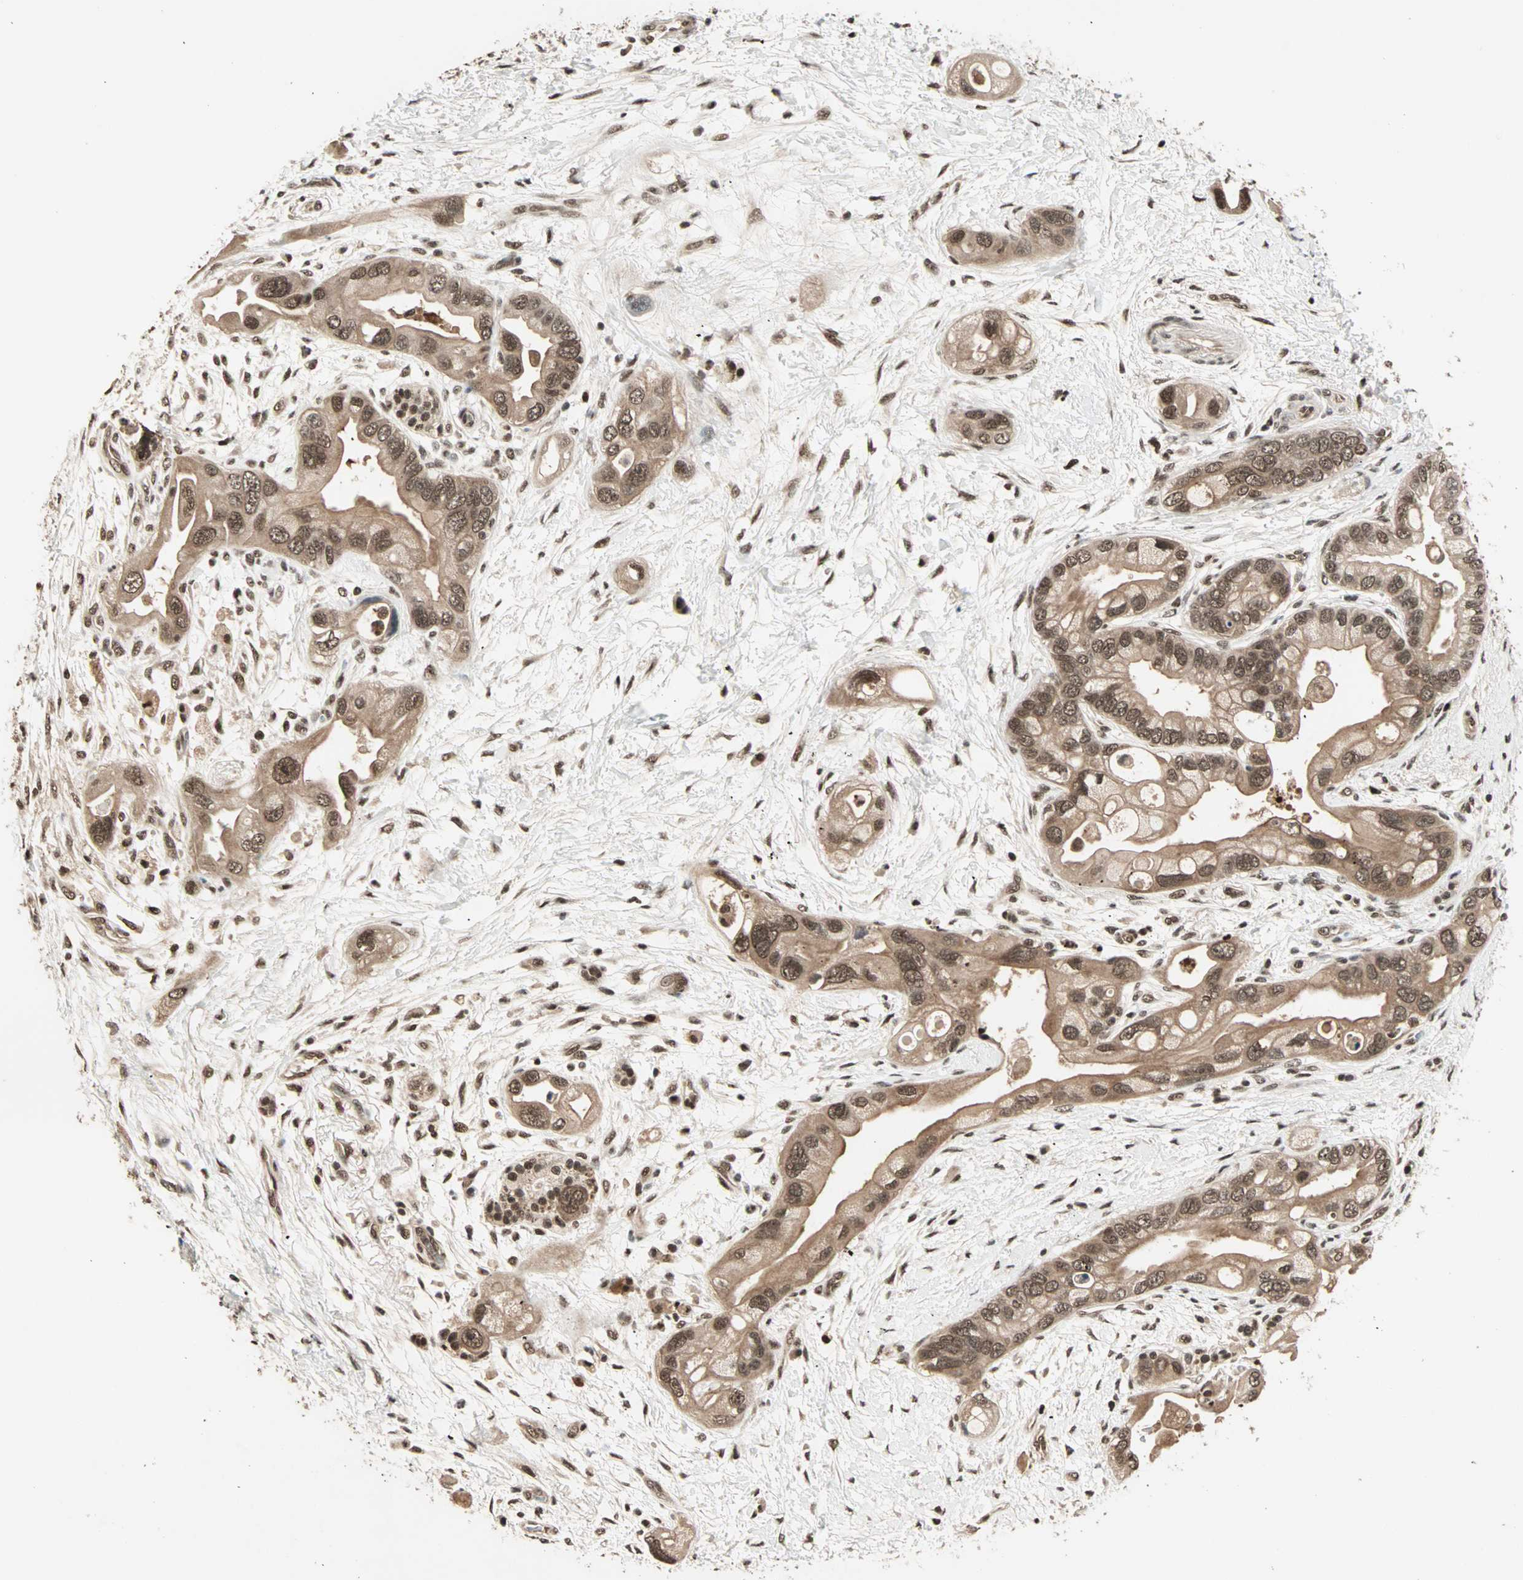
{"staining": {"intensity": "moderate", "quantity": ">75%", "location": "cytoplasmic/membranous,nuclear"}, "tissue": "pancreatic cancer", "cell_type": "Tumor cells", "image_type": "cancer", "snomed": [{"axis": "morphology", "description": "Adenocarcinoma, NOS"}, {"axis": "topography", "description": "Pancreas"}], "caption": "Tumor cells display moderate cytoplasmic/membranous and nuclear staining in approximately >75% of cells in pancreatic cancer. The staining was performed using DAB to visualize the protein expression in brown, while the nuclei were stained in blue with hematoxylin (Magnification: 20x).", "gene": "ZNF44", "patient": {"sex": "female", "age": 77}}